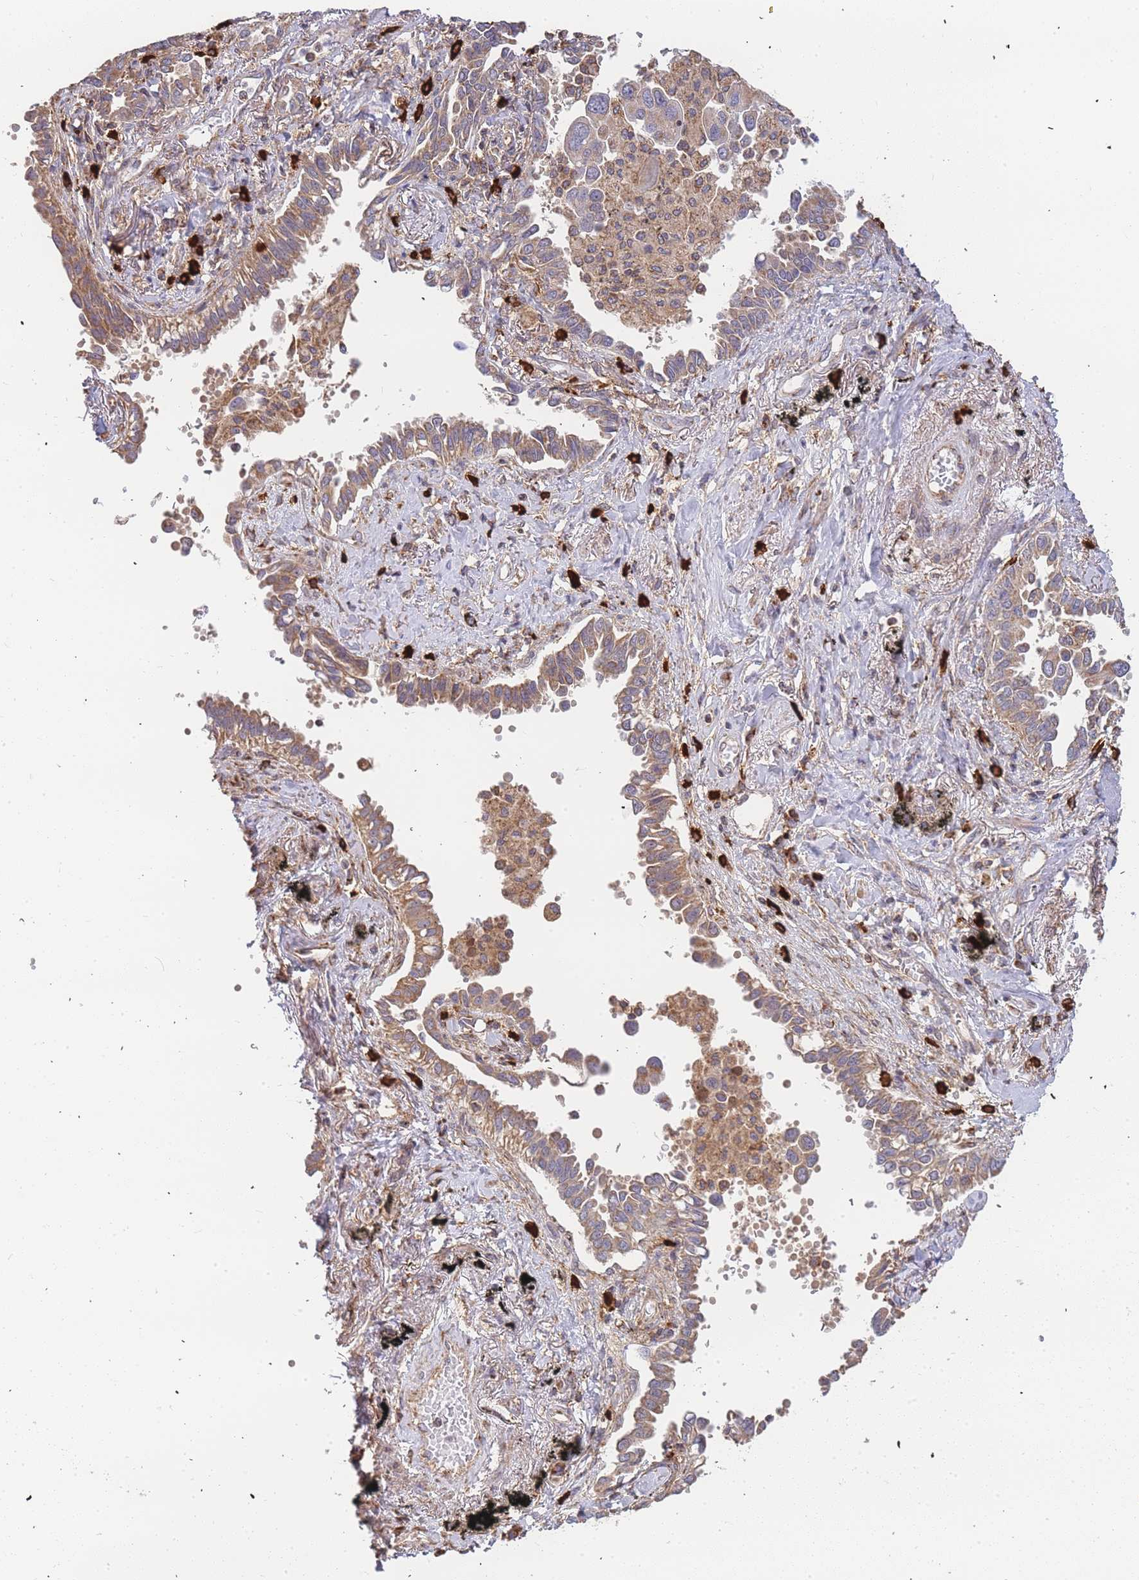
{"staining": {"intensity": "moderate", "quantity": ">75%", "location": "cytoplasmic/membranous"}, "tissue": "lung cancer", "cell_type": "Tumor cells", "image_type": "cancer", "snomed": [{"axis": "morphology", "description": "Adenocarcinoma, NOS"}, {"axis": "topography", "description": "Lung"}], "caption": "Protein staining reveals moderate cytoplasmic/membranous positivity in approximately >75% of tumor cells in lung cancer.", "gene": "ADCY9", "patient": {"sex": "male", "age": 67}}